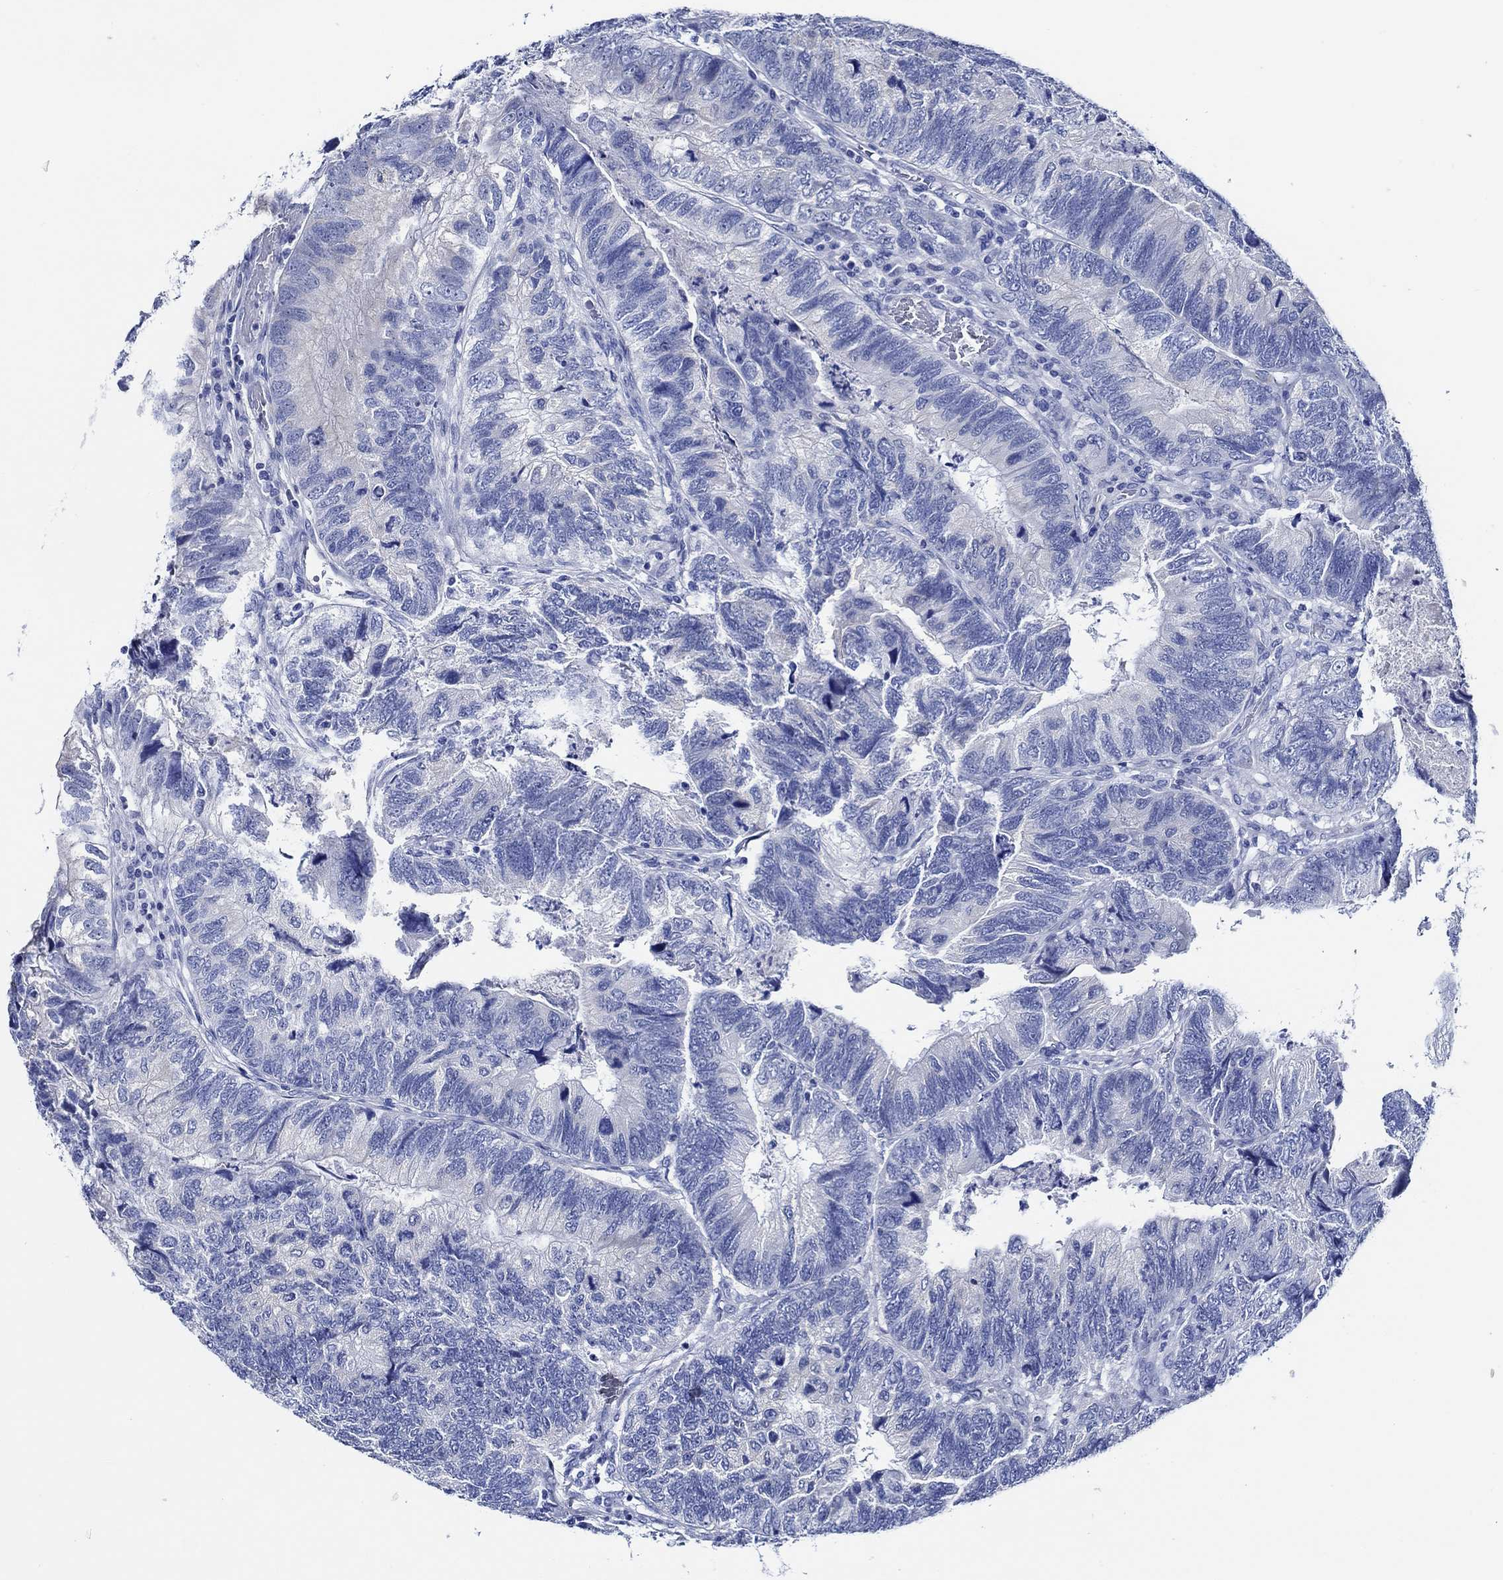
{"staining": {"intensity": "negative", "quantity": "none", "location": "none"}, "tissue": "colorectal cancer", "cell_type": "Tumor cells", "image_type": "cancer", "snomed": [{"axis": "morphology", "description": "Adenocarcinoma, NOS"}, {"axis": "topography", "description": "Colon"}], "caption": "Immunohistochemistry histopathology image of human colorectal cancer stained for a protein (brown), which shows no expression in tumor cells.", "gene": "WDR62", "patient": {"sex": "female", "age": 67}}